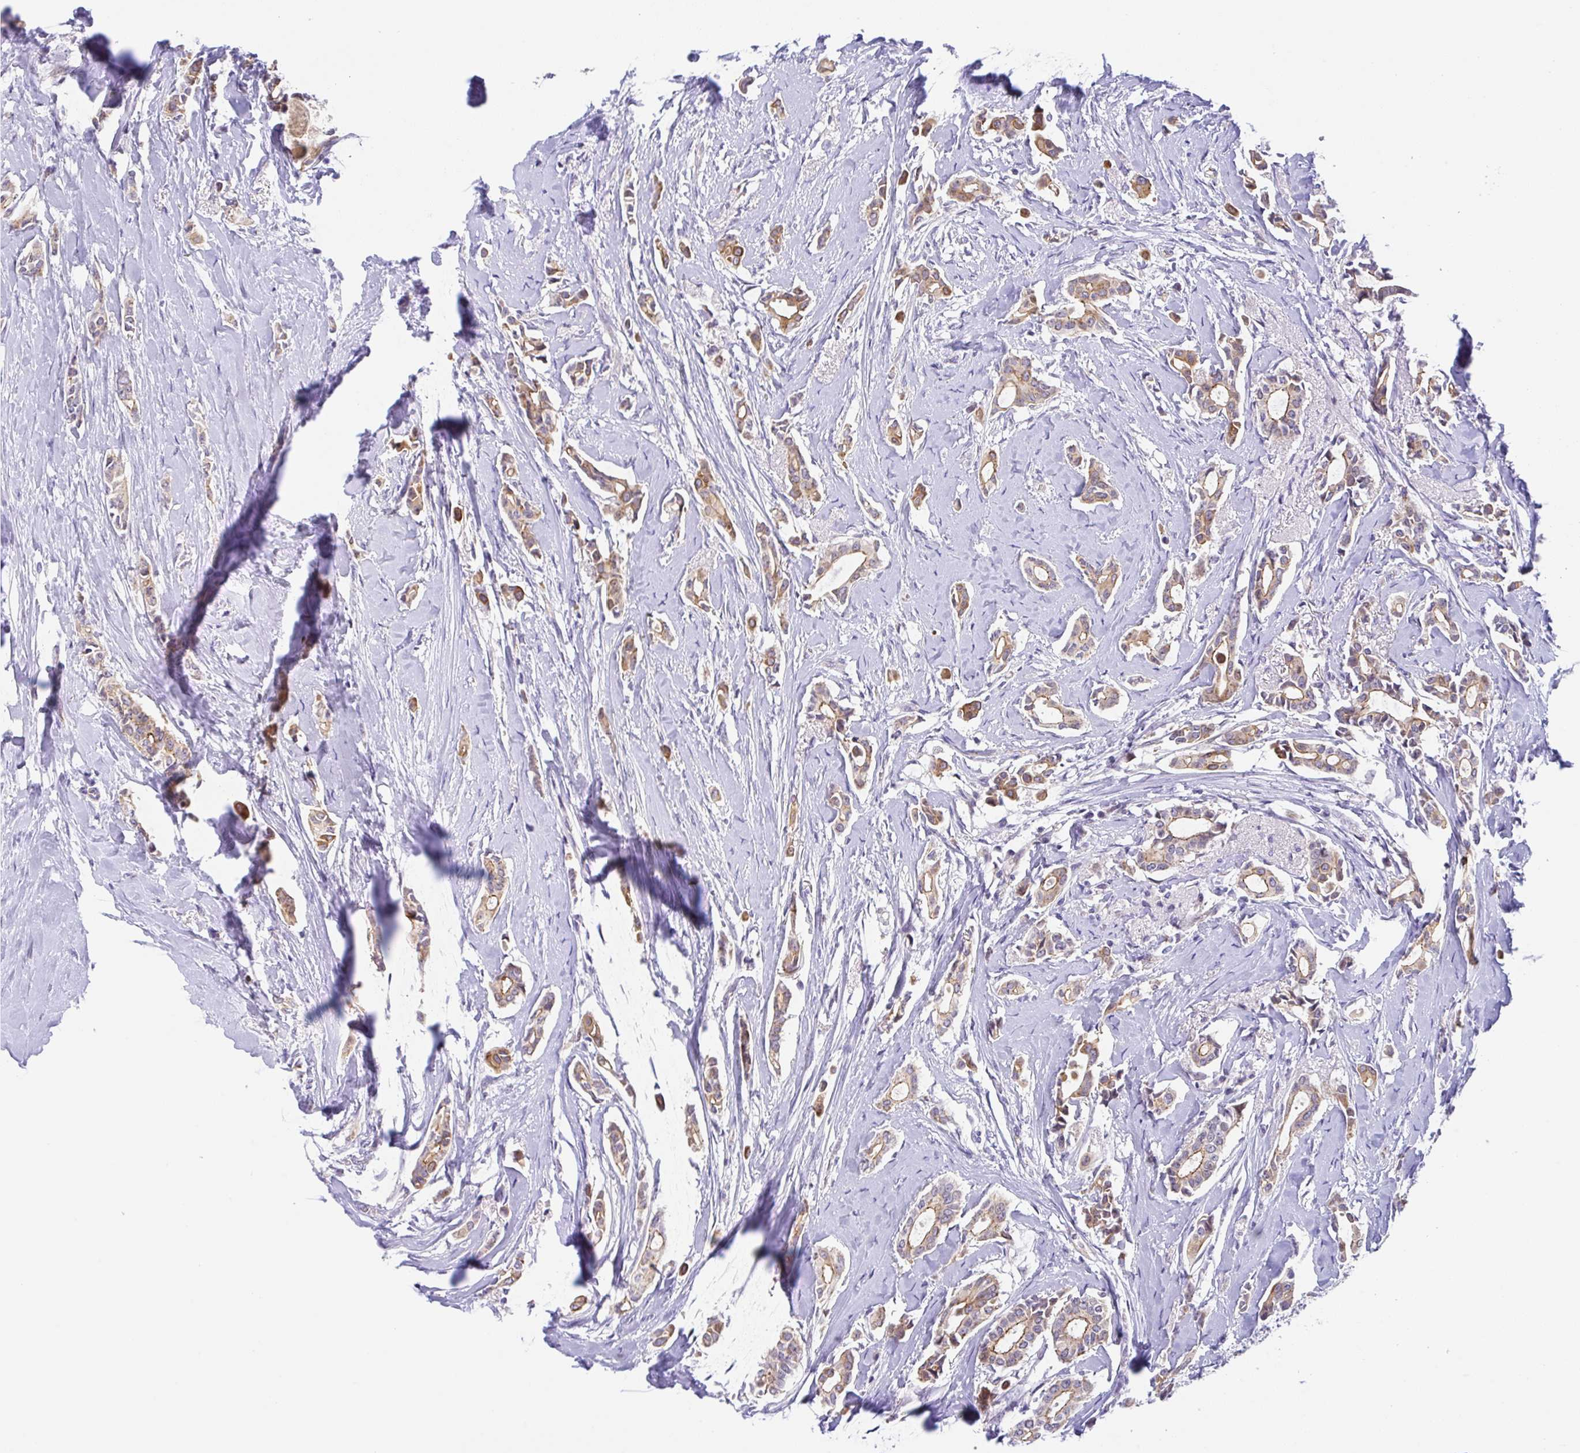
{"staining": {"intensity": "weak", "quantity": ">75%", "location": "cytoplasmic/membranous"}, "tissue": "breast cancer", "cell_type": "Tumor cells", "image_type": "cancer", "snomed": [{"axis": "morphology", "description": "Duct carcinoma"}, {"axis": "topography", "description": "Breast"}], "caption": "Approximately >75% of tumor cells in human breast cancer display weak cytoplasmic/membranous protein expression as visualized by brown immunohistochemical staining.", "gene": "CGNL1", "patient": {"sex": "female", "age": 64}}